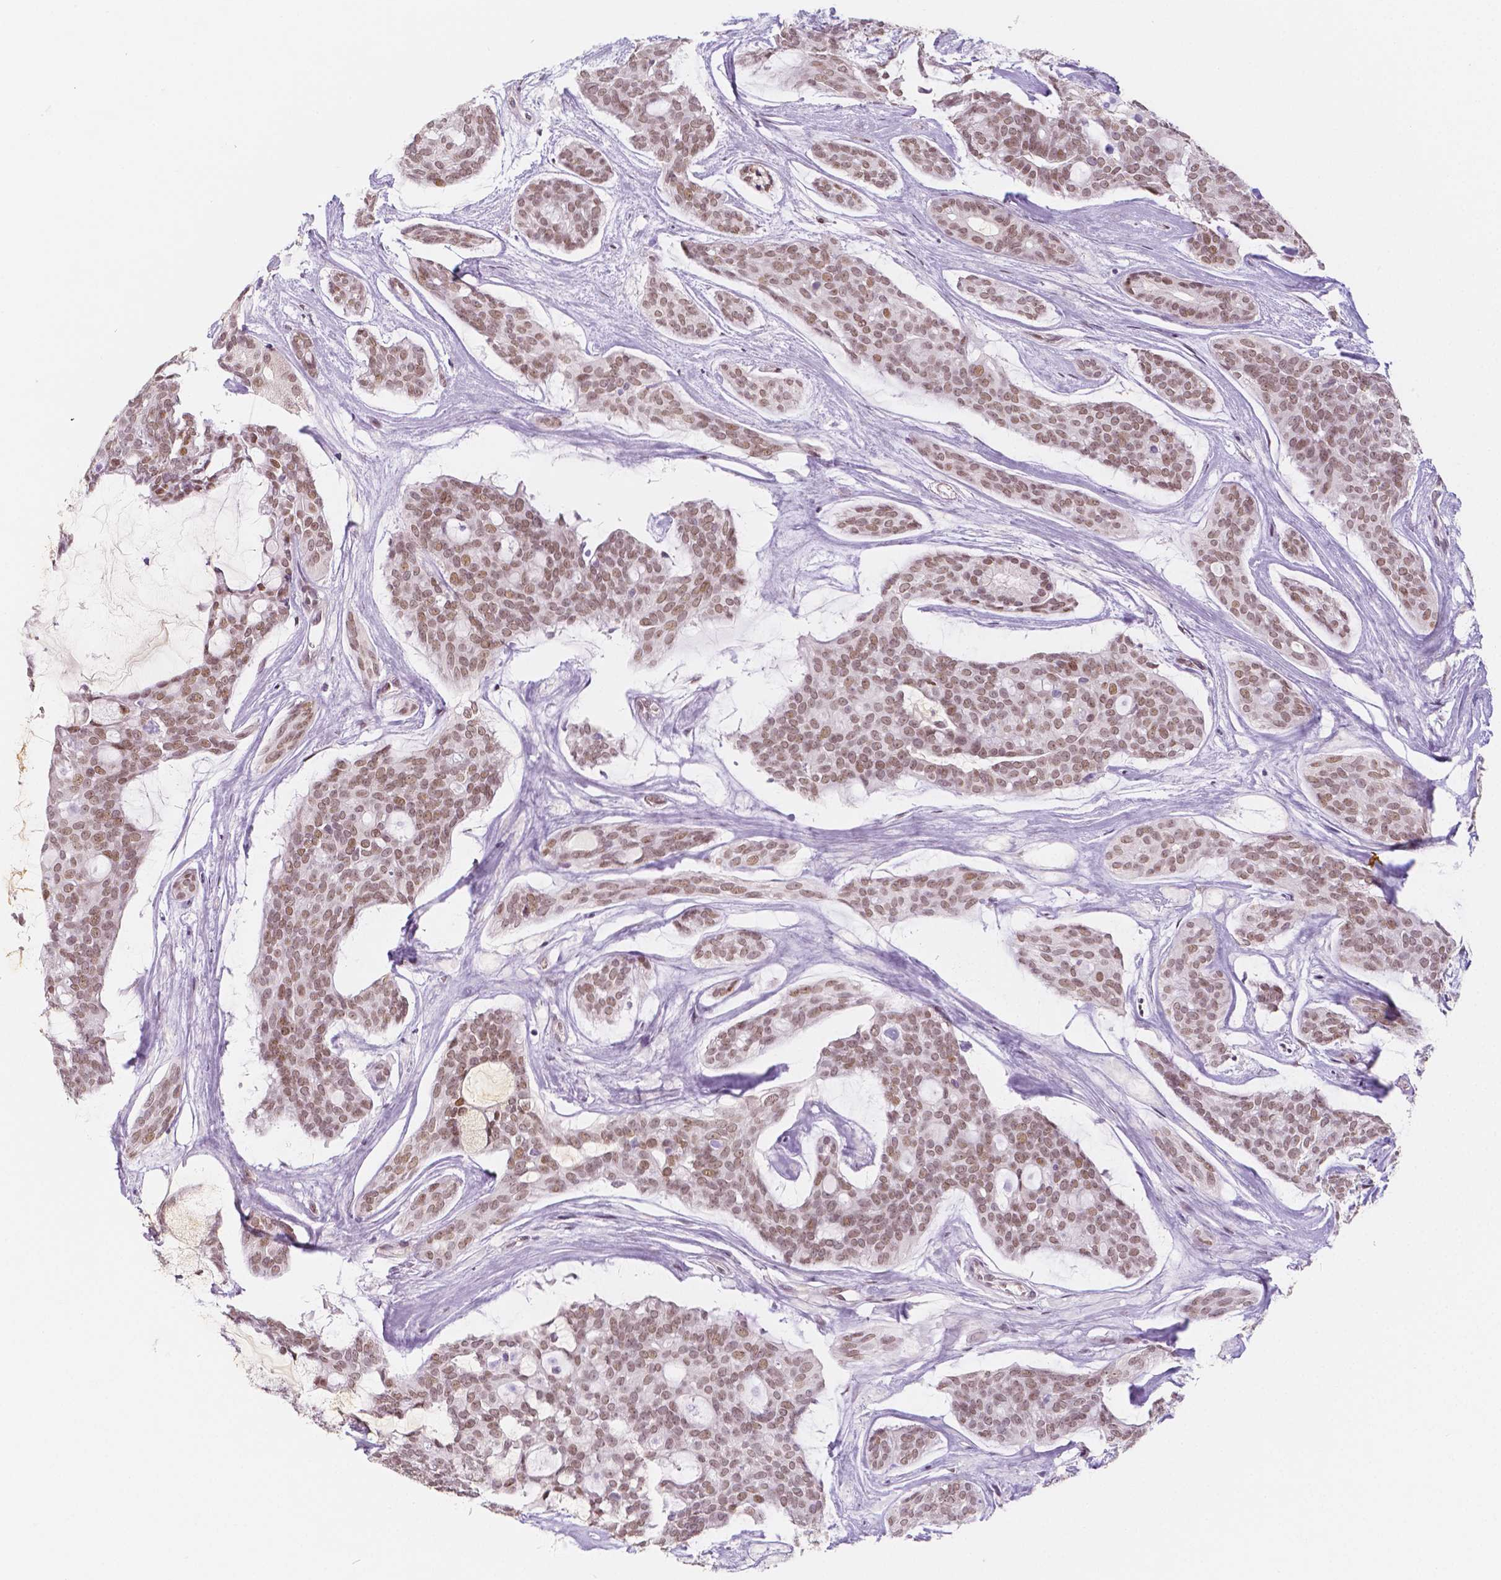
{"staining": {"intensity": "moderate", "quantity": ">75%", "location": "nuclear"}, "tissue": "head and neck cancer", "cell_type": "Tumor cells", "image_type": "cancer", "snomed": [{"axis": "morphology", "description": "Adenocarcinoma, NOS"}, {"axis": "topography", "description": "Head-Neck"}], "caption": "Protein expression analysis of head and neck cancer (adenocarcinoma) shows moderate nuclear positivity in about >75% of tumor cells. (DAB (3,3'-diaminobenzidine) IHC with brightfield microscopy, high magnification).", "gene": "KDM5B", "patient": {"sex": "male", "age": 66}}